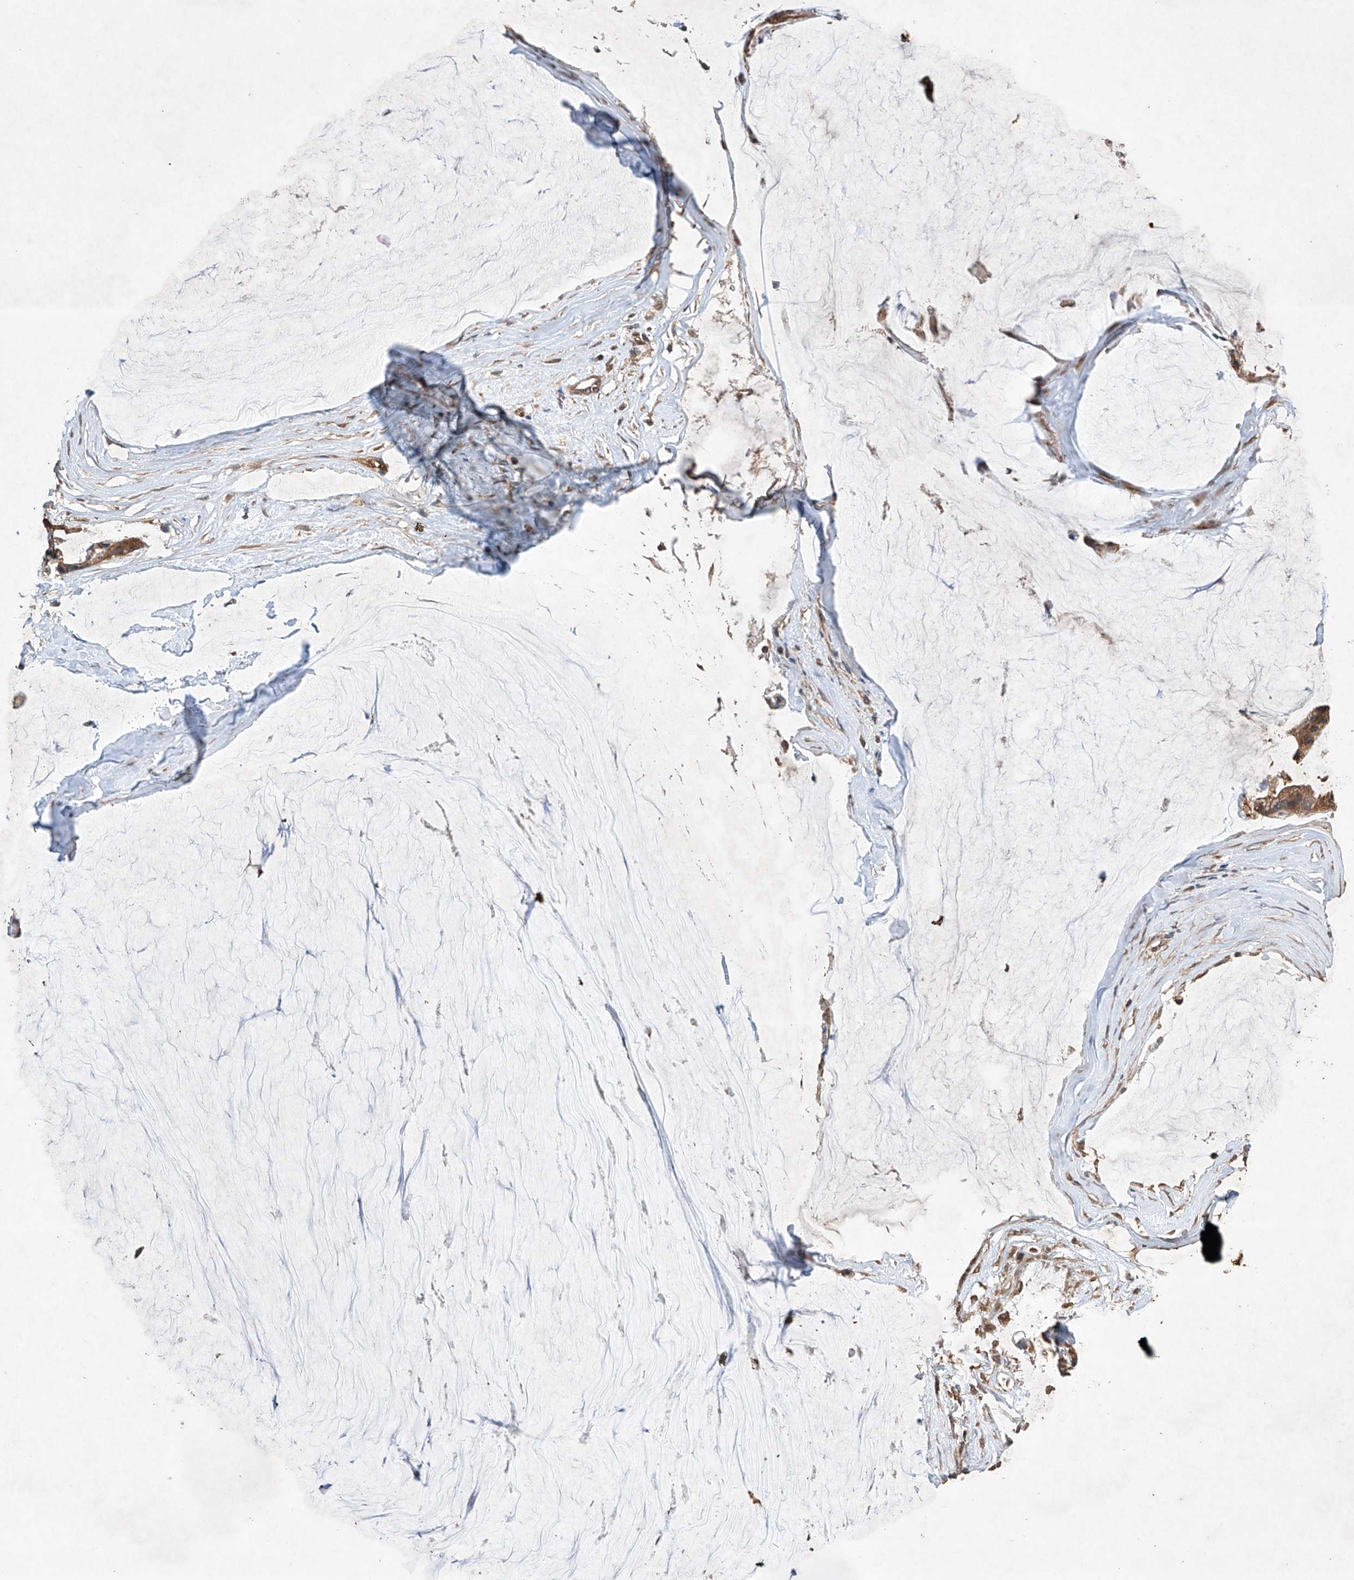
{"staining": {"intensity": "moderate", "quantity": ">75%", "location": "cytoplasmic/membranous"}, "tissue": "ovarian cancer", "cell_type": "Tumor cells", "image_type": "cancer", "snomed": [{"axis": "morphology", "description": "Cystadenocarcinoma, mucinous, NOS"}, {"axis": "topography", "description": "Ovary"}], "caption": "Immunohistochemical staining of human ovarian mucinous cystadenocarcinoma exhibits moderate cytoplasmic/membranous protein positivity in about >75% of tumor cells. (brown staining indicates protein expression, while blue staining denotes nuclei).", "gene": "LURAP1", "patient": {"sex": "female", "age": 39}}